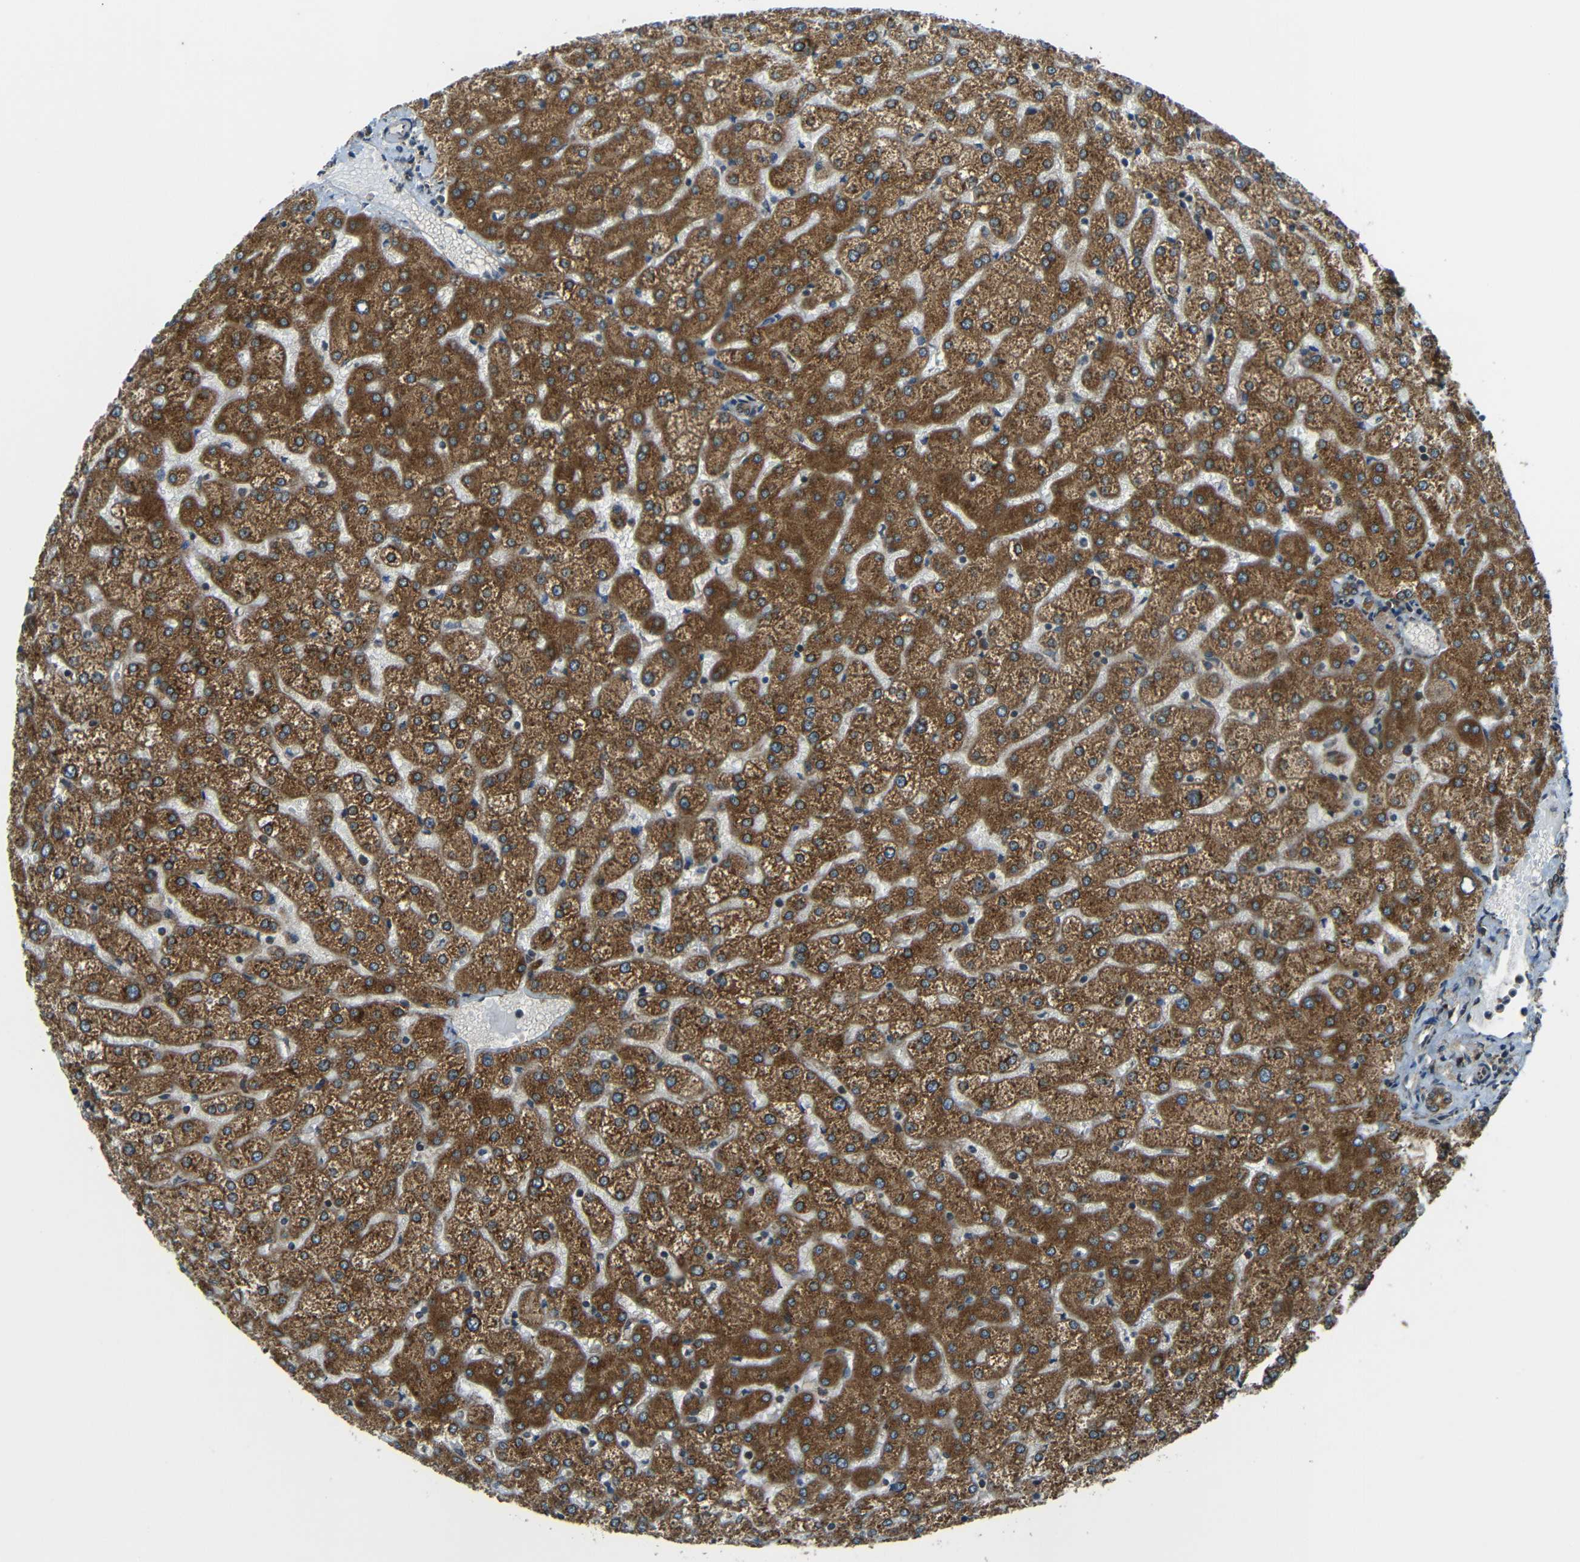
{"staining": {"intensity": "moderate", "quantity": ">75%", "location": "cytoplasmic/membranous"}, "tissue": "liver", "cell_type": "Cholangiocytes", "image_type": "normal", "snomed": [{"axis": "morphology", "description": "Normal tissue, NOS"}, {"axis": "topography", "description": "Liver"}], "caption": "Immunohistochemistry histopathology image of unremarkable liver: human liver stained using immunohistochemistry demonstrates medium levels of moderate protein expression localized specifically in the cytoplasmic/membranous of cholangiocytes, appearing as a cytoplasmic/membranous brown color.", "gene": "VAPB", "patient": {"sex": "female", "age": 32}}